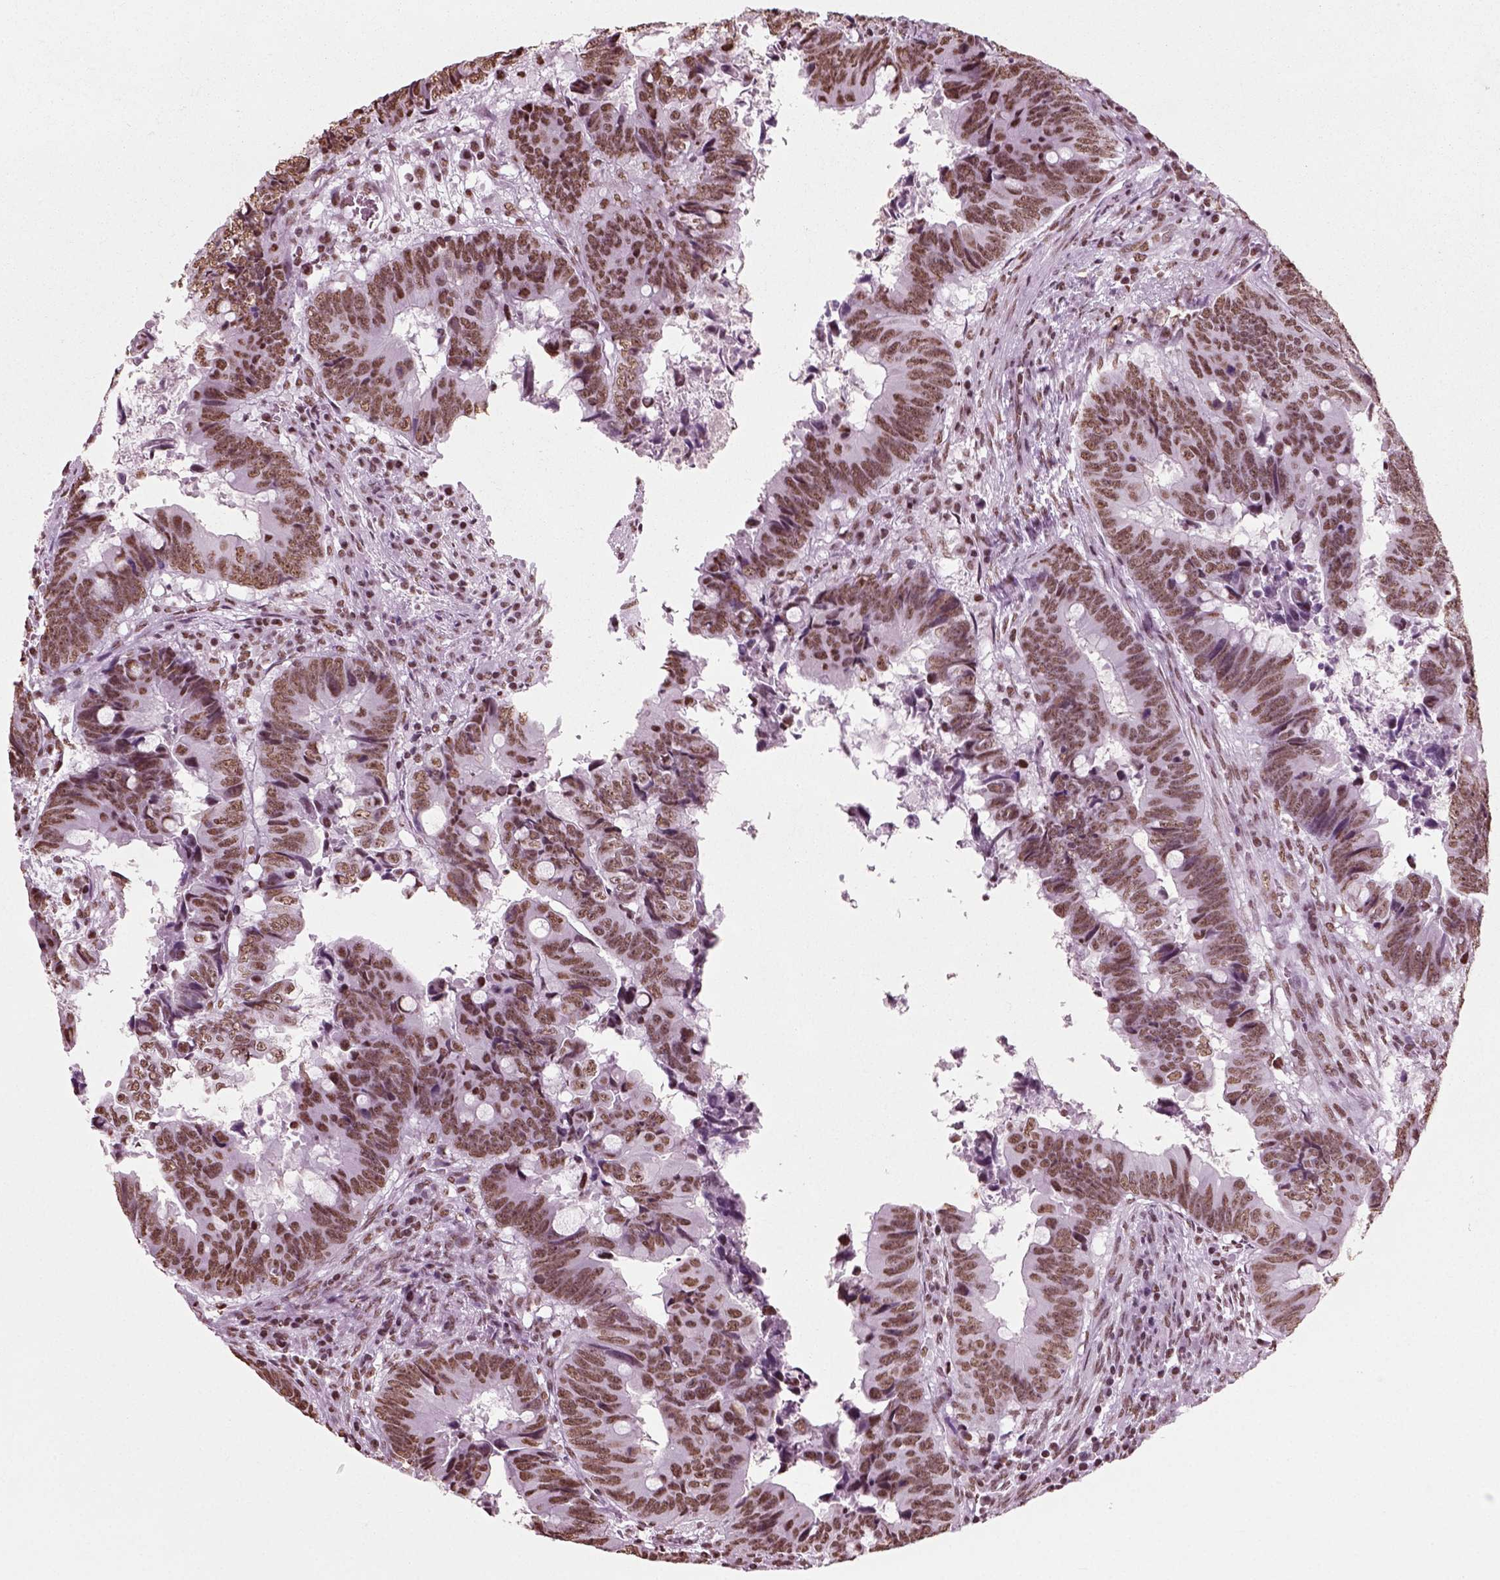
{"staining": {"intensity": "moderate", "quantity": ">75%", "location": "nuclear"}, "tissue": "colorectal cancer", "cell_type": "Tumor cells", "image_type": "cancer", "snomed": [{"axis": "morphology", "description": "Adenocarcinoma, NOS"}, {"axis": "topography", "description": "Colon"}], "caption": "There is medium levels of moderate nuclear expression in tumor cells of adenocarcinoma (colorectal), as demonstrated by immunohistochemical staining (brown color).", "gene": "POLR1H", "patient": {"sex": "female", "age": 82}}